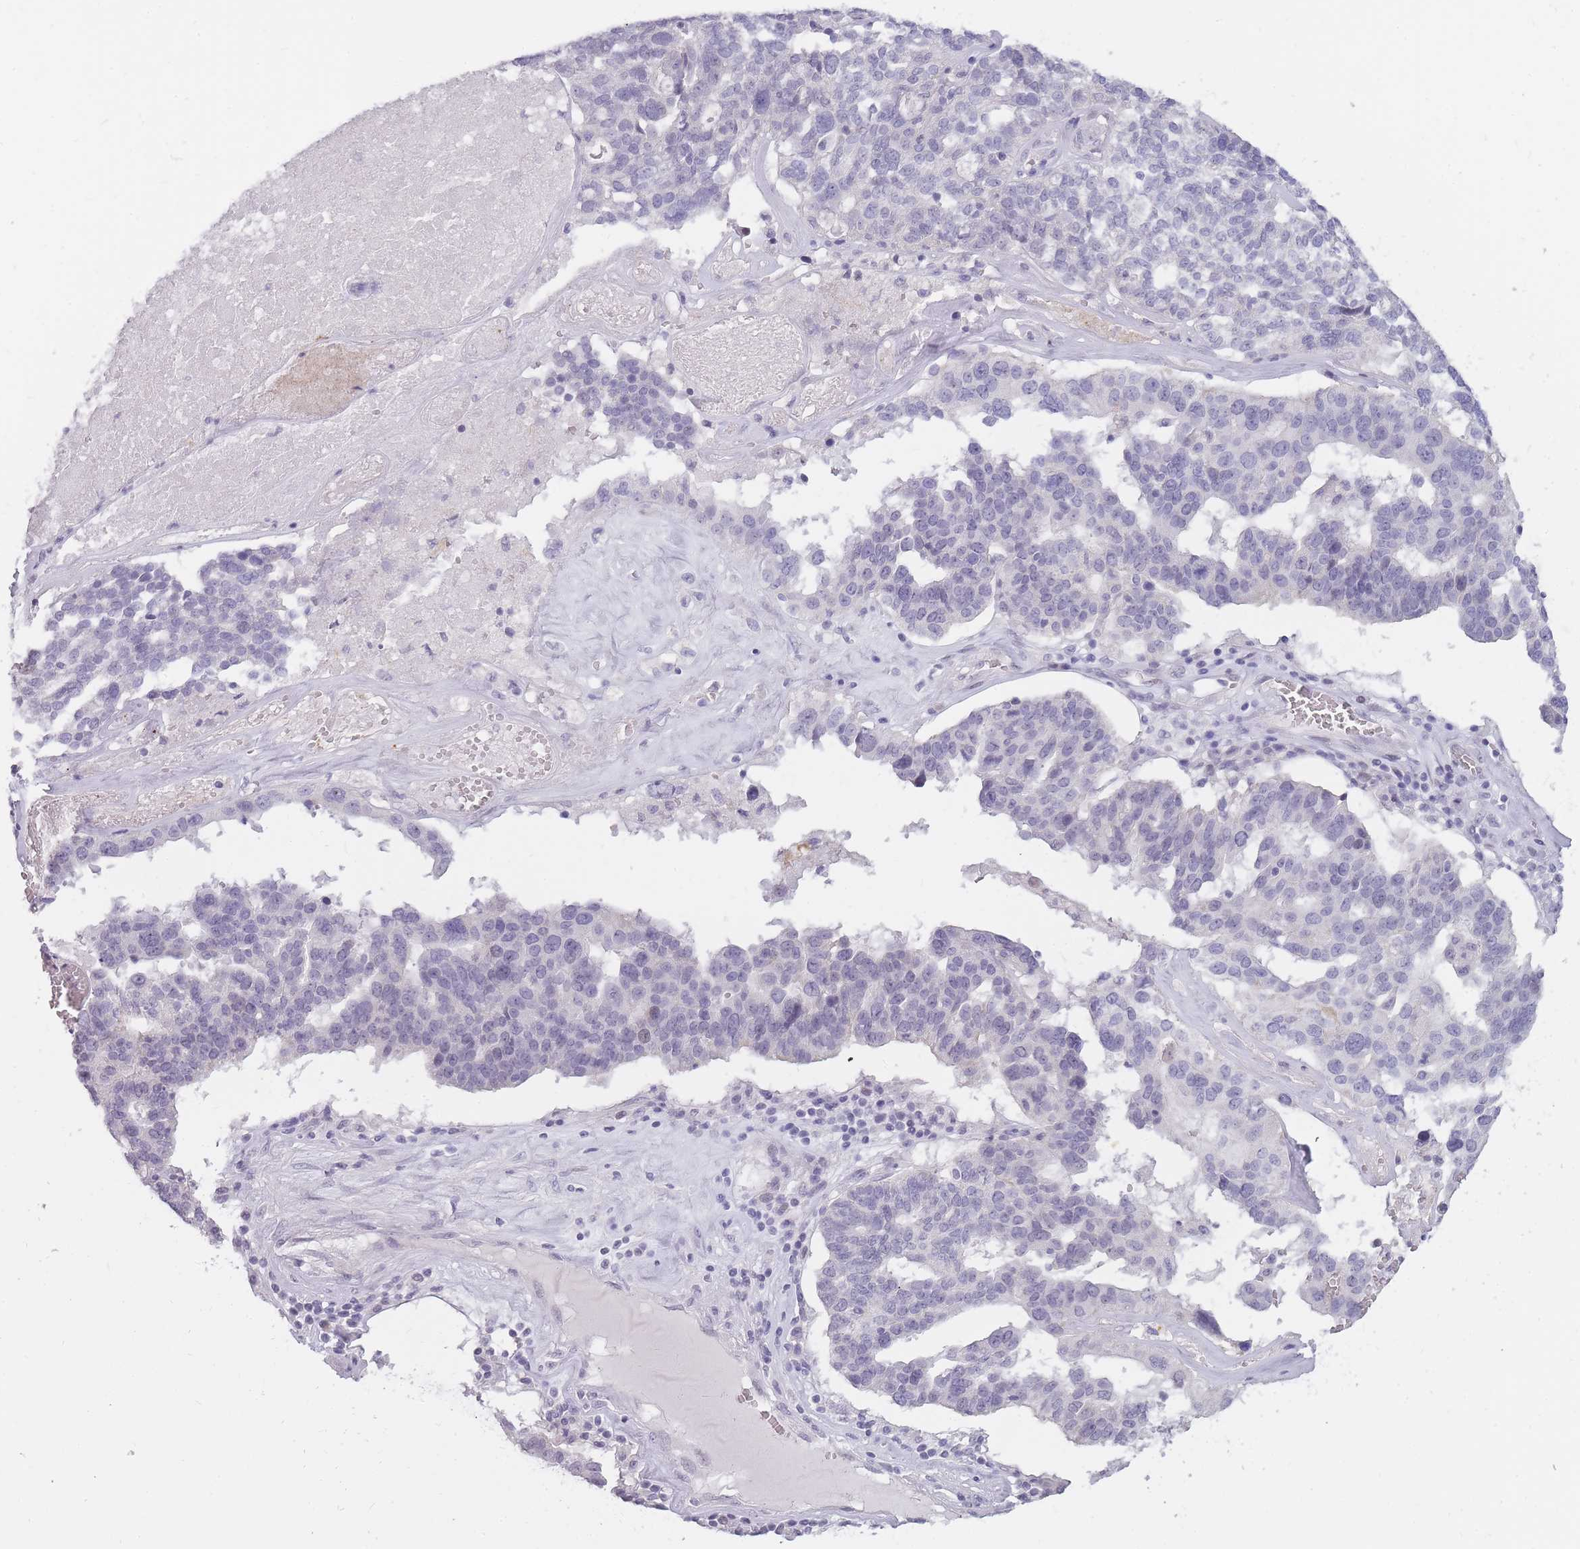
{"staining": {"intensity": "negative", "quantity": "none", "location": "none"}, "tissue": "ovarian cancer", "cell_type": "Tumor cells", "image_type": "cancer", "snomed": [{"axis": "morphology", "description": "Cystadenocarcinoma, serous, NOS"}, {"axis": "topography", "description": "Ovary"}], "caption": "The IHC photomicrograph has no significant positivity in tumor cells of serous cystadenocarcinoma (ovarian) tissue.", "gene": "POMZP3", "patient": {"sex": "female", "age": 59}}